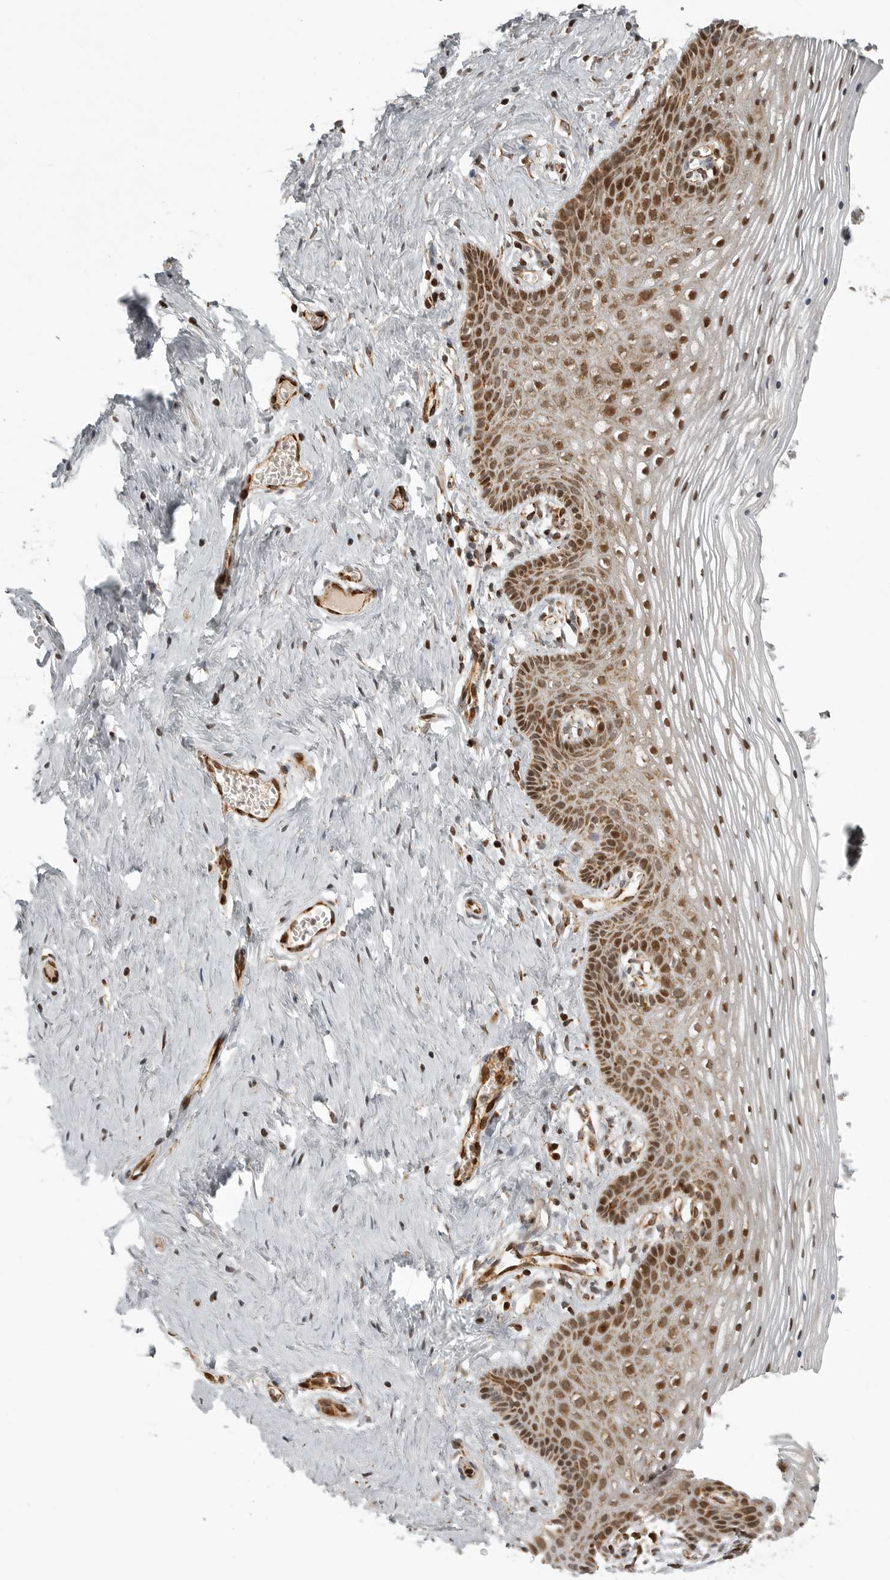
{"staining": {"intensity": "moderate", "quantity": ">75%", "location": "cytoplasmic/membranous,nuclear"}, "tissue": "vagina", "cell_type": "Squamous epithelial cells", "image_type": "normal", "snomed": [{"axis": "morphology", "description": "Normal tissue, NOS"}, {"axis": "topography", "description": "Vagina"}], "caption": "A medium amount of moderate cytoplasmic/membranous,nuclear staining is seen in about >75% of squamous epithelial cells in benign vagina.", "gene": "NARS2", "patient": {"sex": "female", "age": 32}}